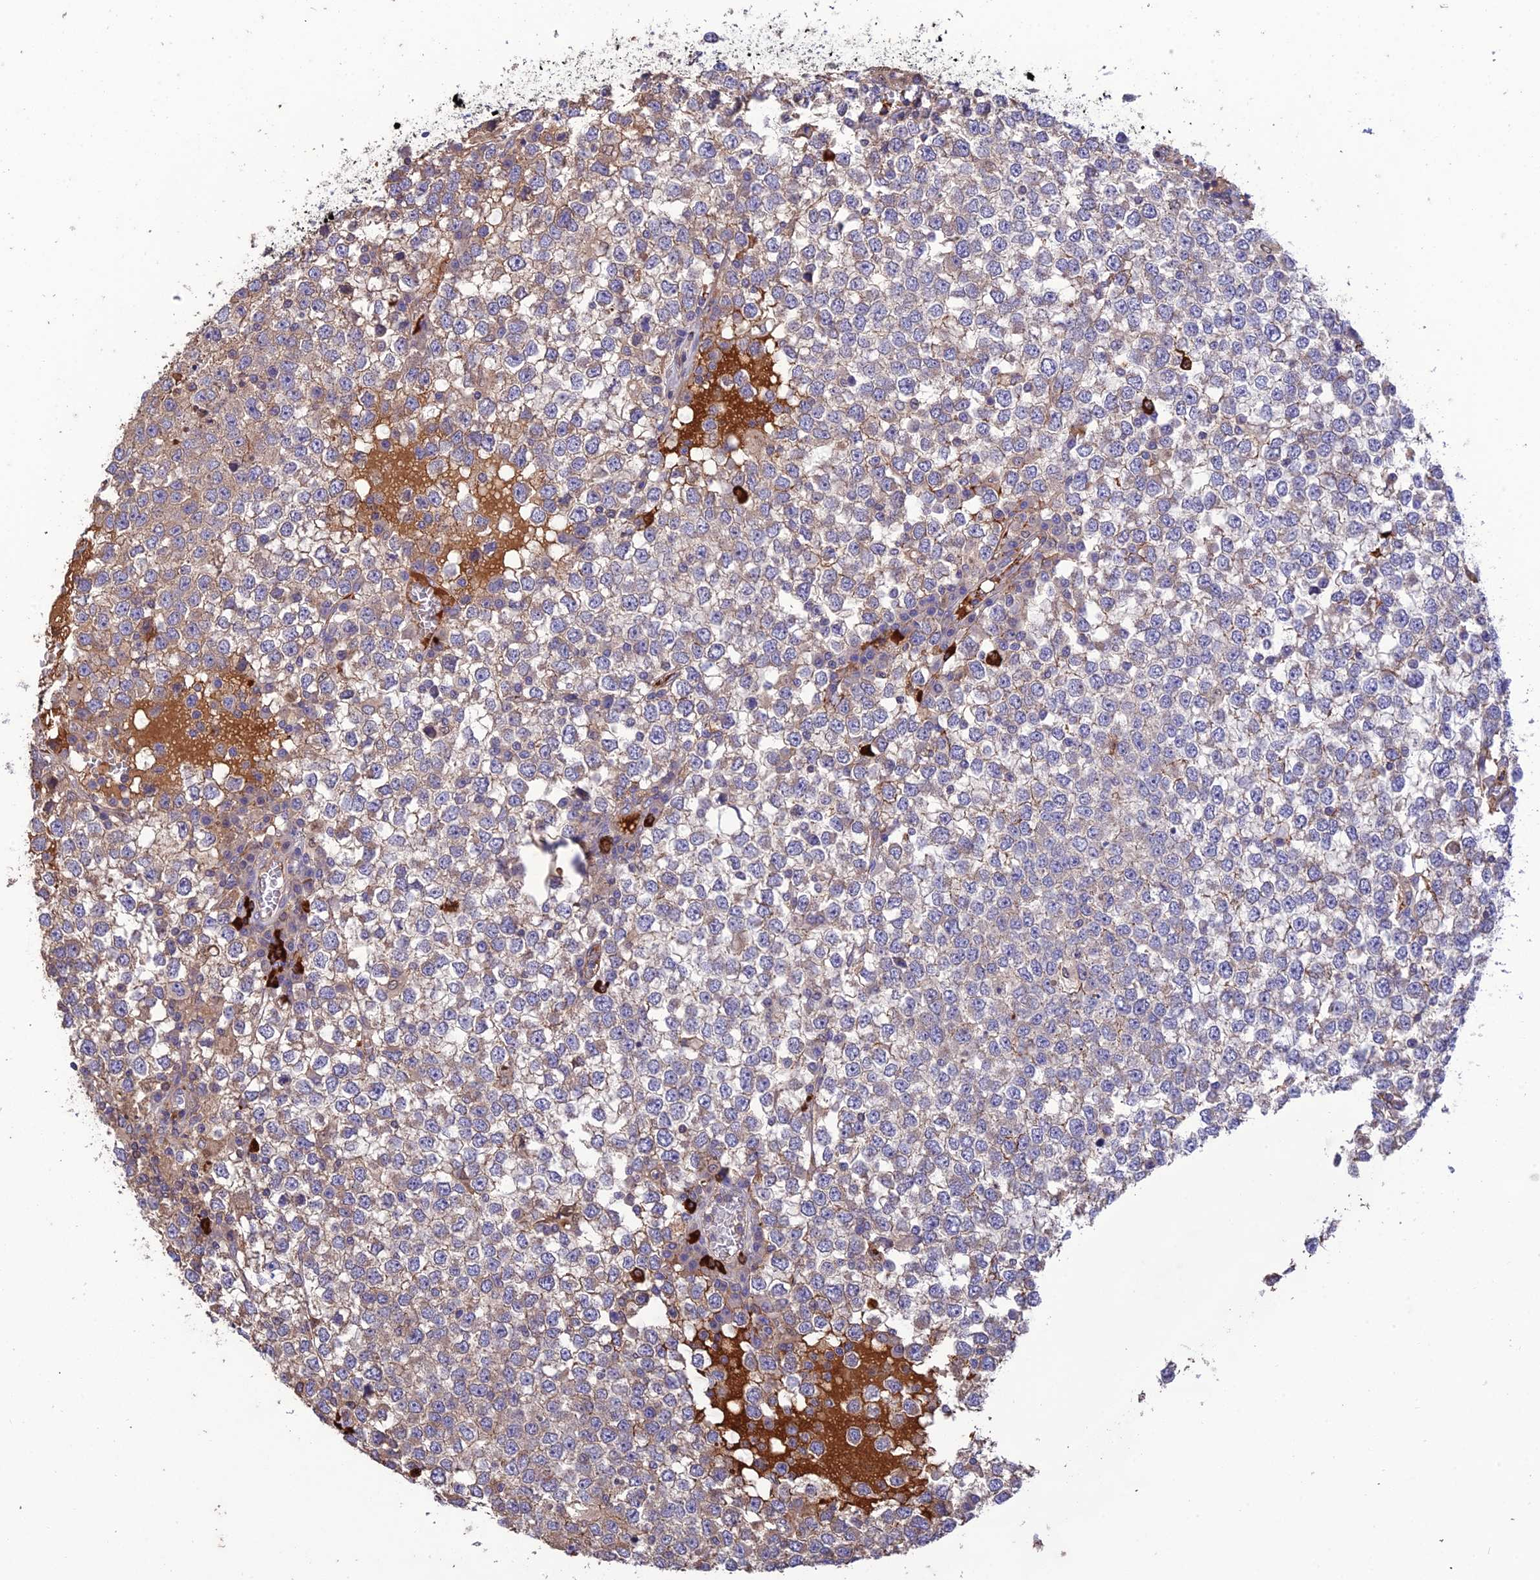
{"staining": {"intensity": "weak", "quantity": "25%-75%", "location": "cytoplasmic/membranous"}, "tissue": "testis cancer", "cell_type": "Tumor cells", "image_type": "cancer", "snomed": [{"axis": "morphology", "description": "Seminoma, NOS"}, {"axis": "topography", "description": "Testis"}], "caption": "Seminoma (testis) was stained to show a protein in brown. There is low levels of weak cytoplasmic/membranous positivity in approximately 25%-75% of tumor cells.", "gene": "MIOS", "patient": {"sex": "male", "age": 65}}